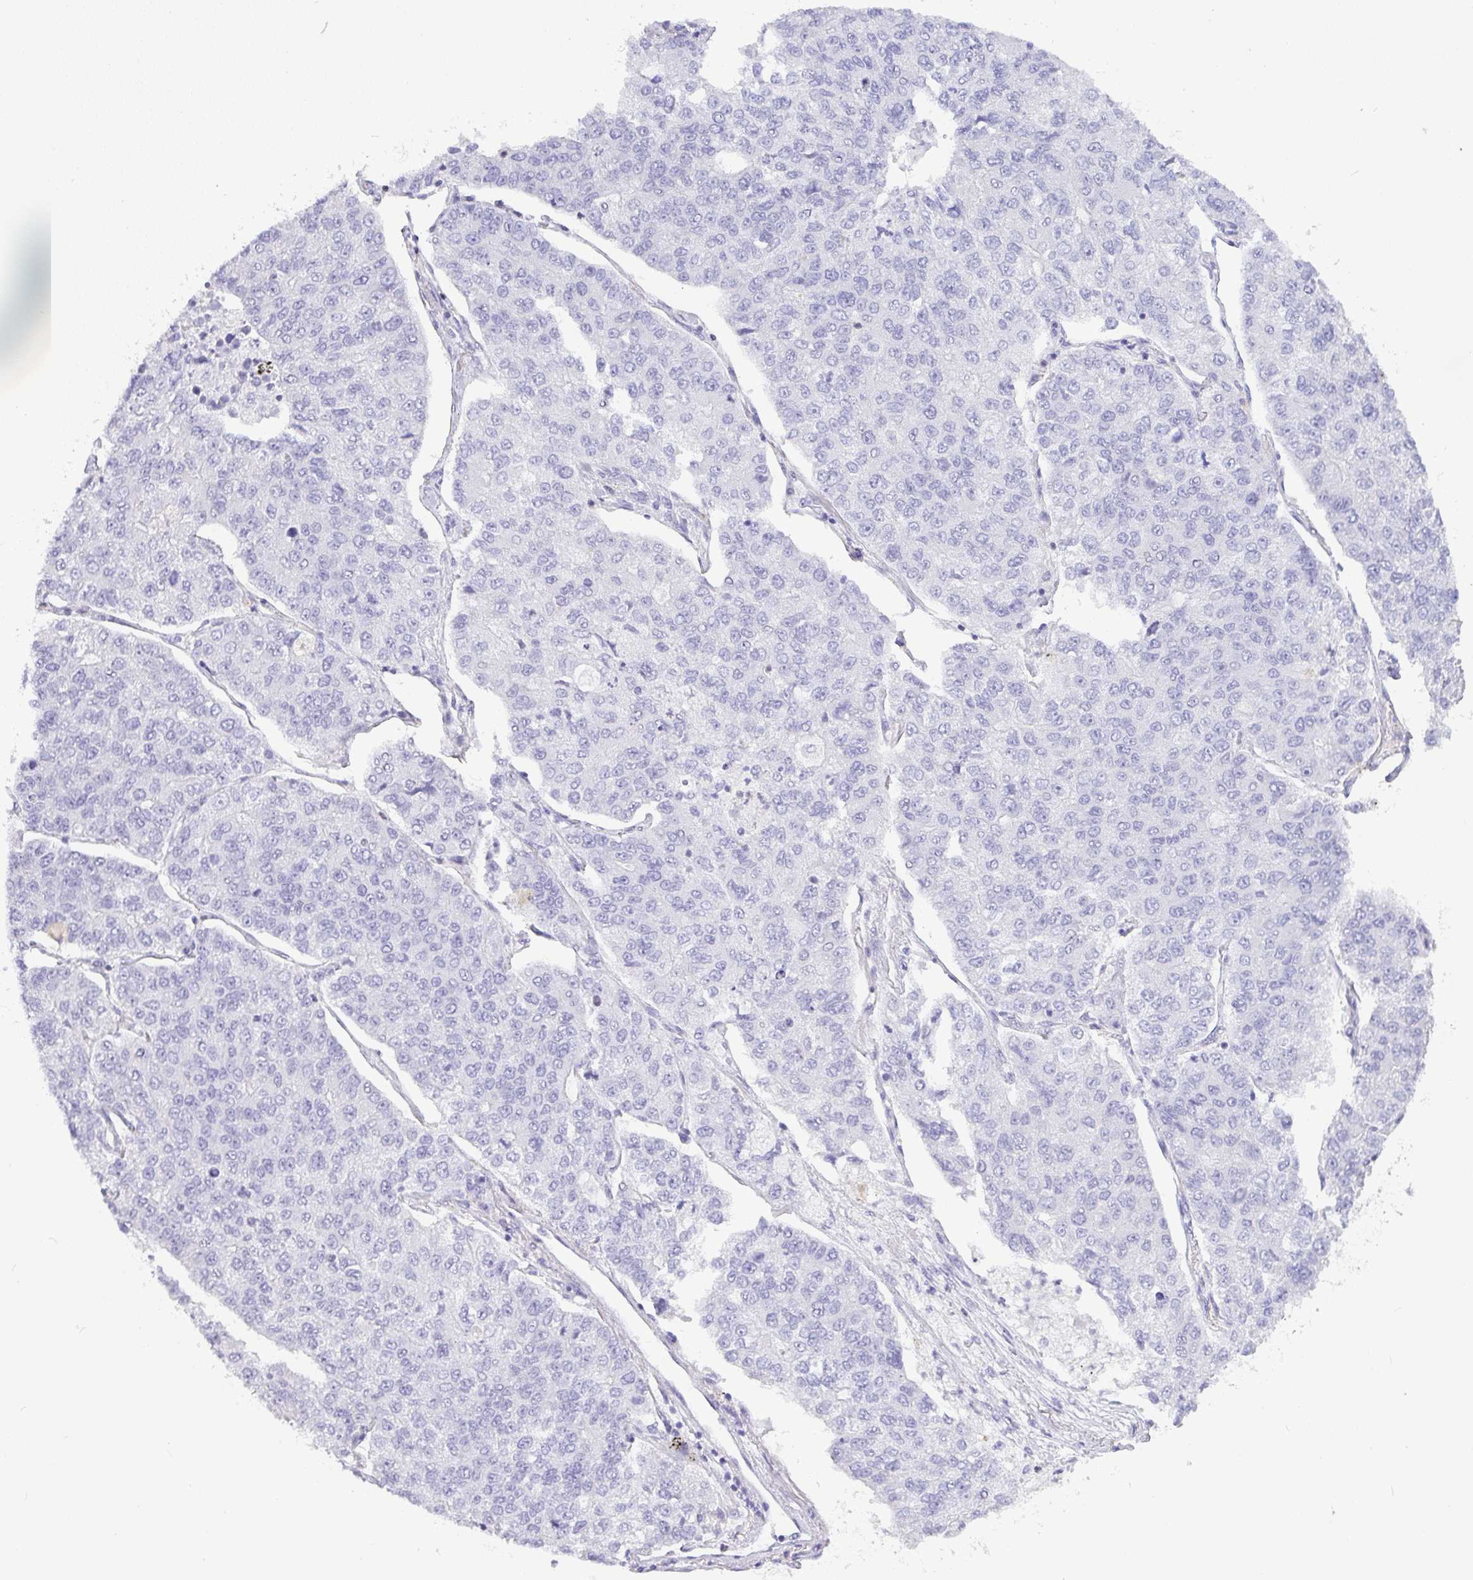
{"staining": {"intensity": "negative", "quantity": "none", "location": "none"}, "tissue": "lung cancer", "cell_type": "Tumor cells", "image_type": "cancer", "snomed": [{"axis": "morphology", "description": "Adenocarcinoma, NOS"}, {"axis": "topography", "description": "Lung"}], "caption": "Lung adenocarcinoma was stained to show a protein in brown. There is no significant expression in tumor cells.", "gene": "LIPE", "patient": {"sex": "male", "age": 49}}